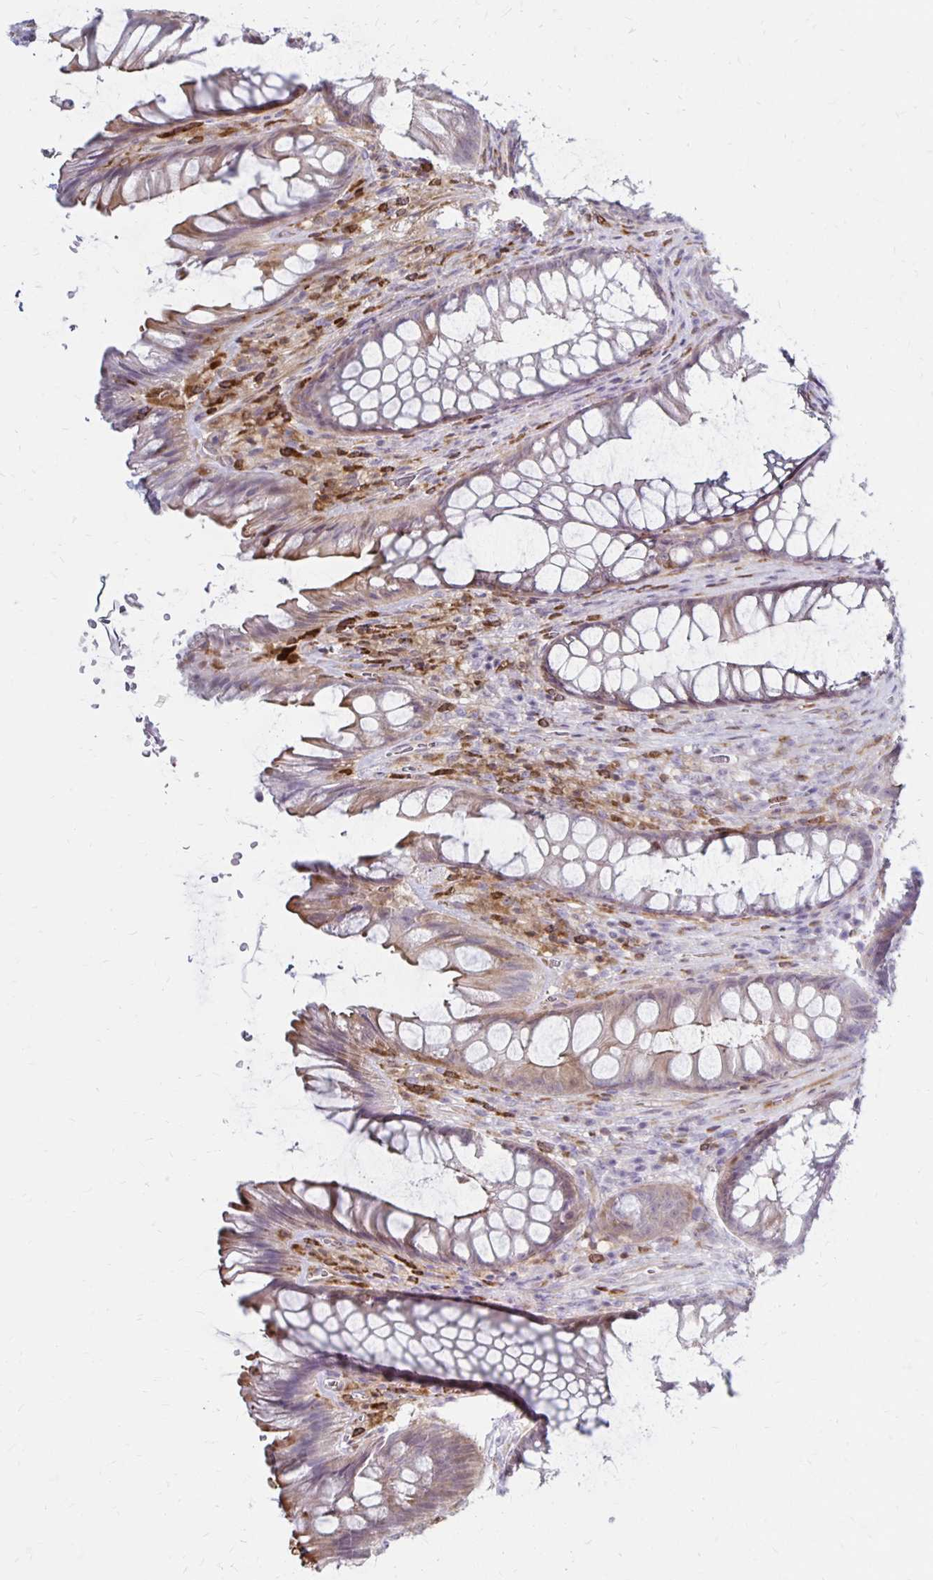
{"staining": {"intensity": "weak", "quantity": "<25%", "location": "cytoplasmic/membranous"}, "tissue": "rectum", "cell_type": "Glandular cells", "image_type": "normal", "snomed": [{"axis": "morphology", "description": "Normal tissue, NOS"}, {"axis": "topography", "description": "Rectum"}], "caption": "The micrograph exhibits no staining of glandular cells in normal rectum. (DAB IHC with hematoxylin counter stain).", "gene": "CCL21", "patient": {"sex": "male", "age": 53}}